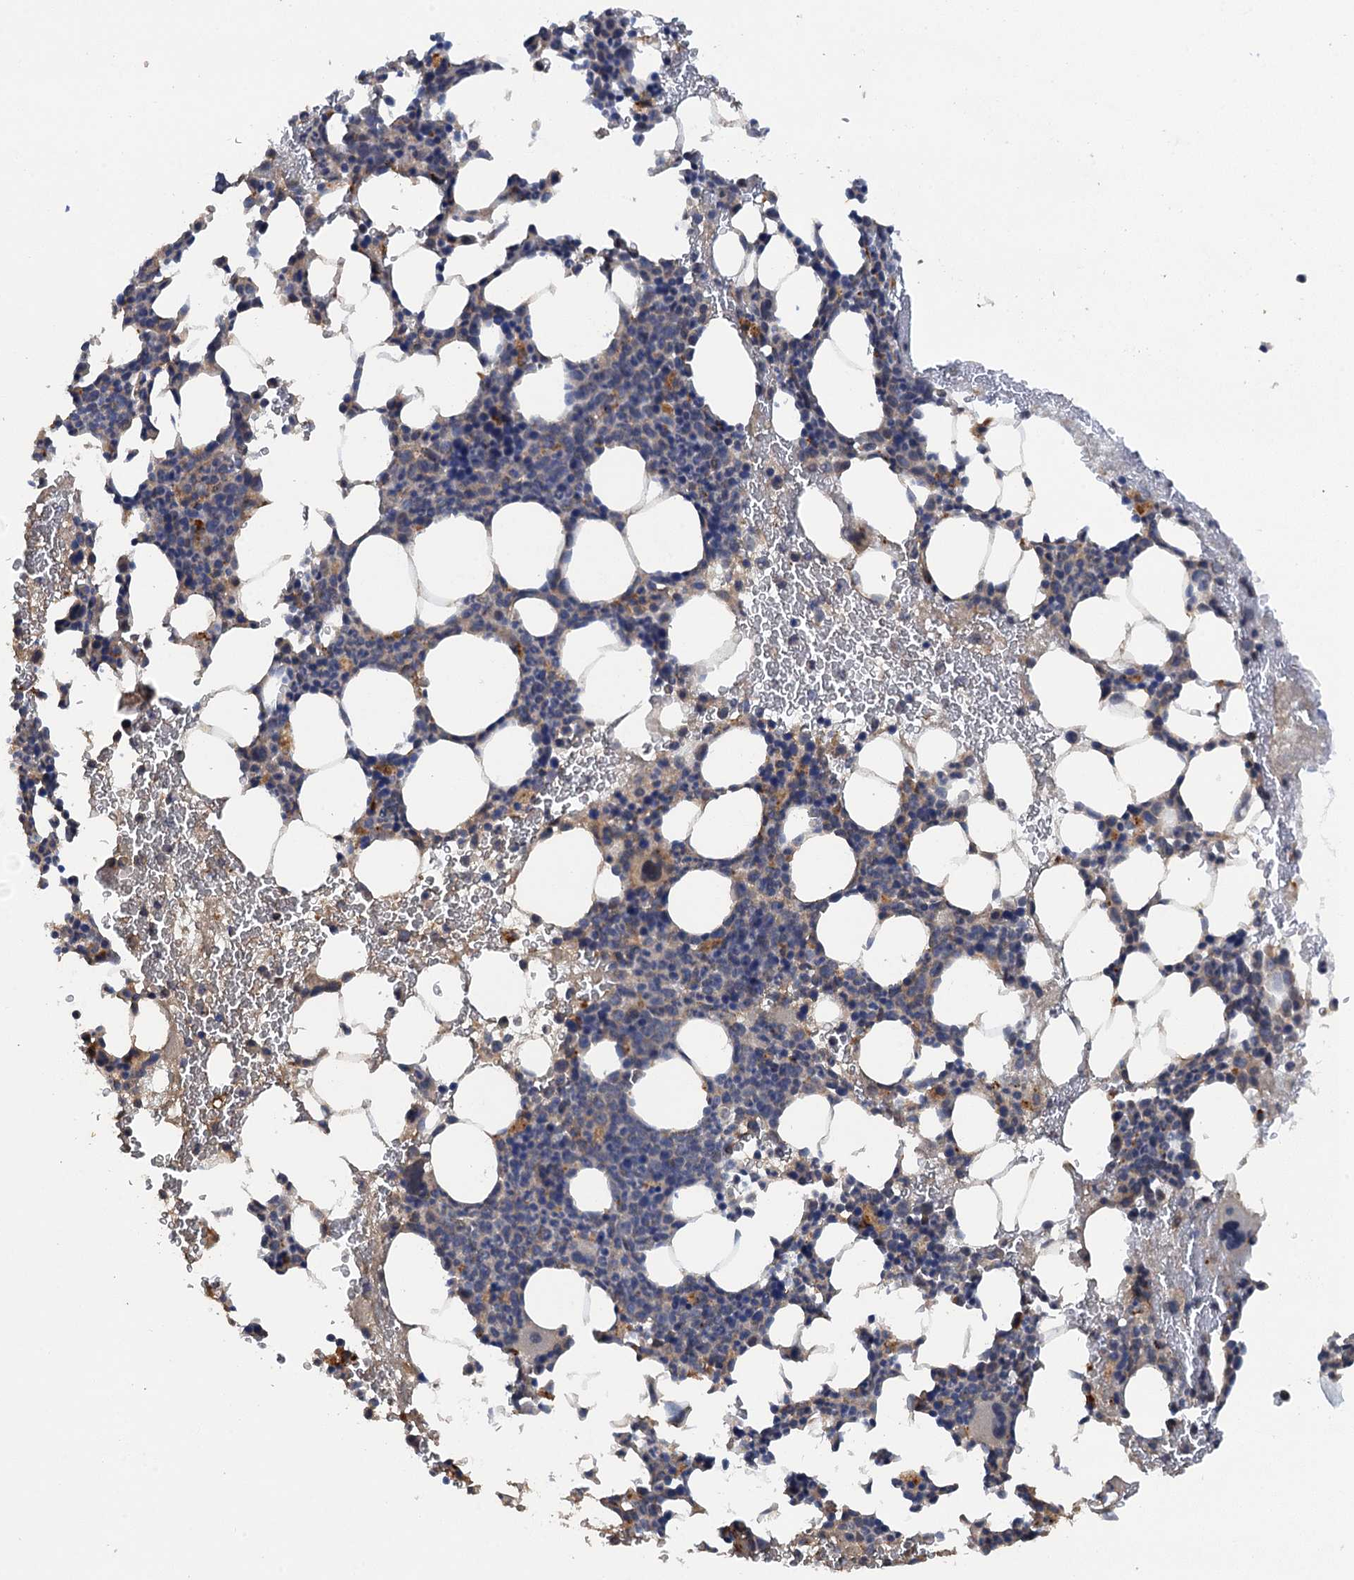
{"staining": {"intensity": "weak", "quantity": "<25%", "location": "cytoplasmic/membranous"}, "tissue": "bone marrow", "cell_type": "Hematopoietic cells", "image_type": "normal", "snomed": [{"axis": "morphology", "description": "Normal tissue, NOS"}, {"axis": "topography", "description": "Bone marrow"}], "caption": "Protein analysis of unremarkable bone marrow displays no significant expression in hematopoietic cells.", "gene": "HAPLN3", "patient": {"sex": "female", "age": 37}}